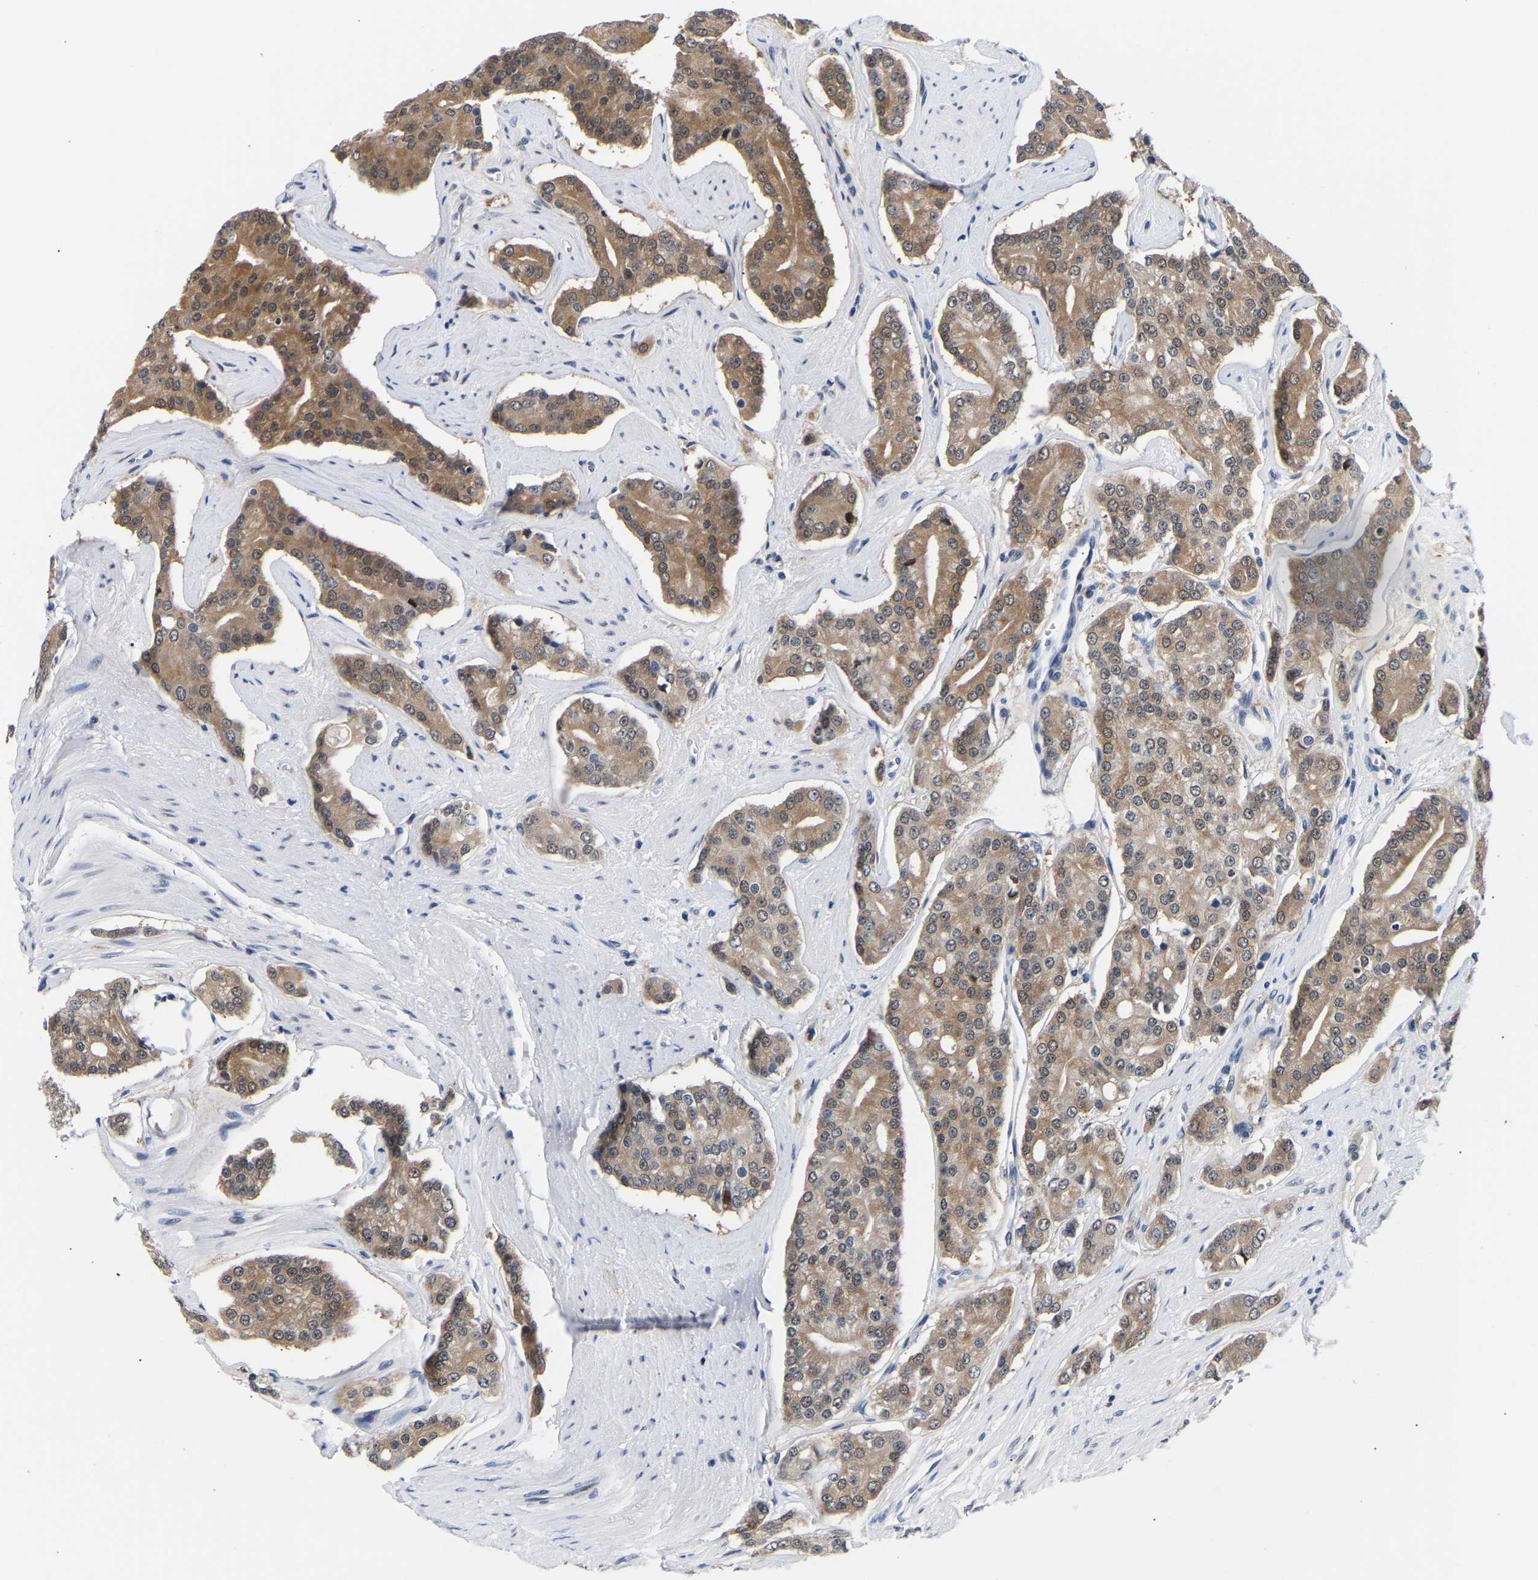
{"staining": {"intensity": "moderate", "quantity": ">75%", "location": "cytoplasmic/membranous"}, "tissue": "prostate cancer", "cell_type": "Tumor cells", "image_type": "cancer", "snomed": [{"axis": "morphology", "description": "Adenocarcinoma, High grade"}, {"axis": "topography", "description": "Prostate"}], "caption": "Immunohistochemical staining of human prostate cancer reveals medium levels of moderate cytoplasmic/membranous expression in approximately >75% of tumor cells.", "gene": "PTRHD1", "patient": {"sex": "male", "age": 71}}